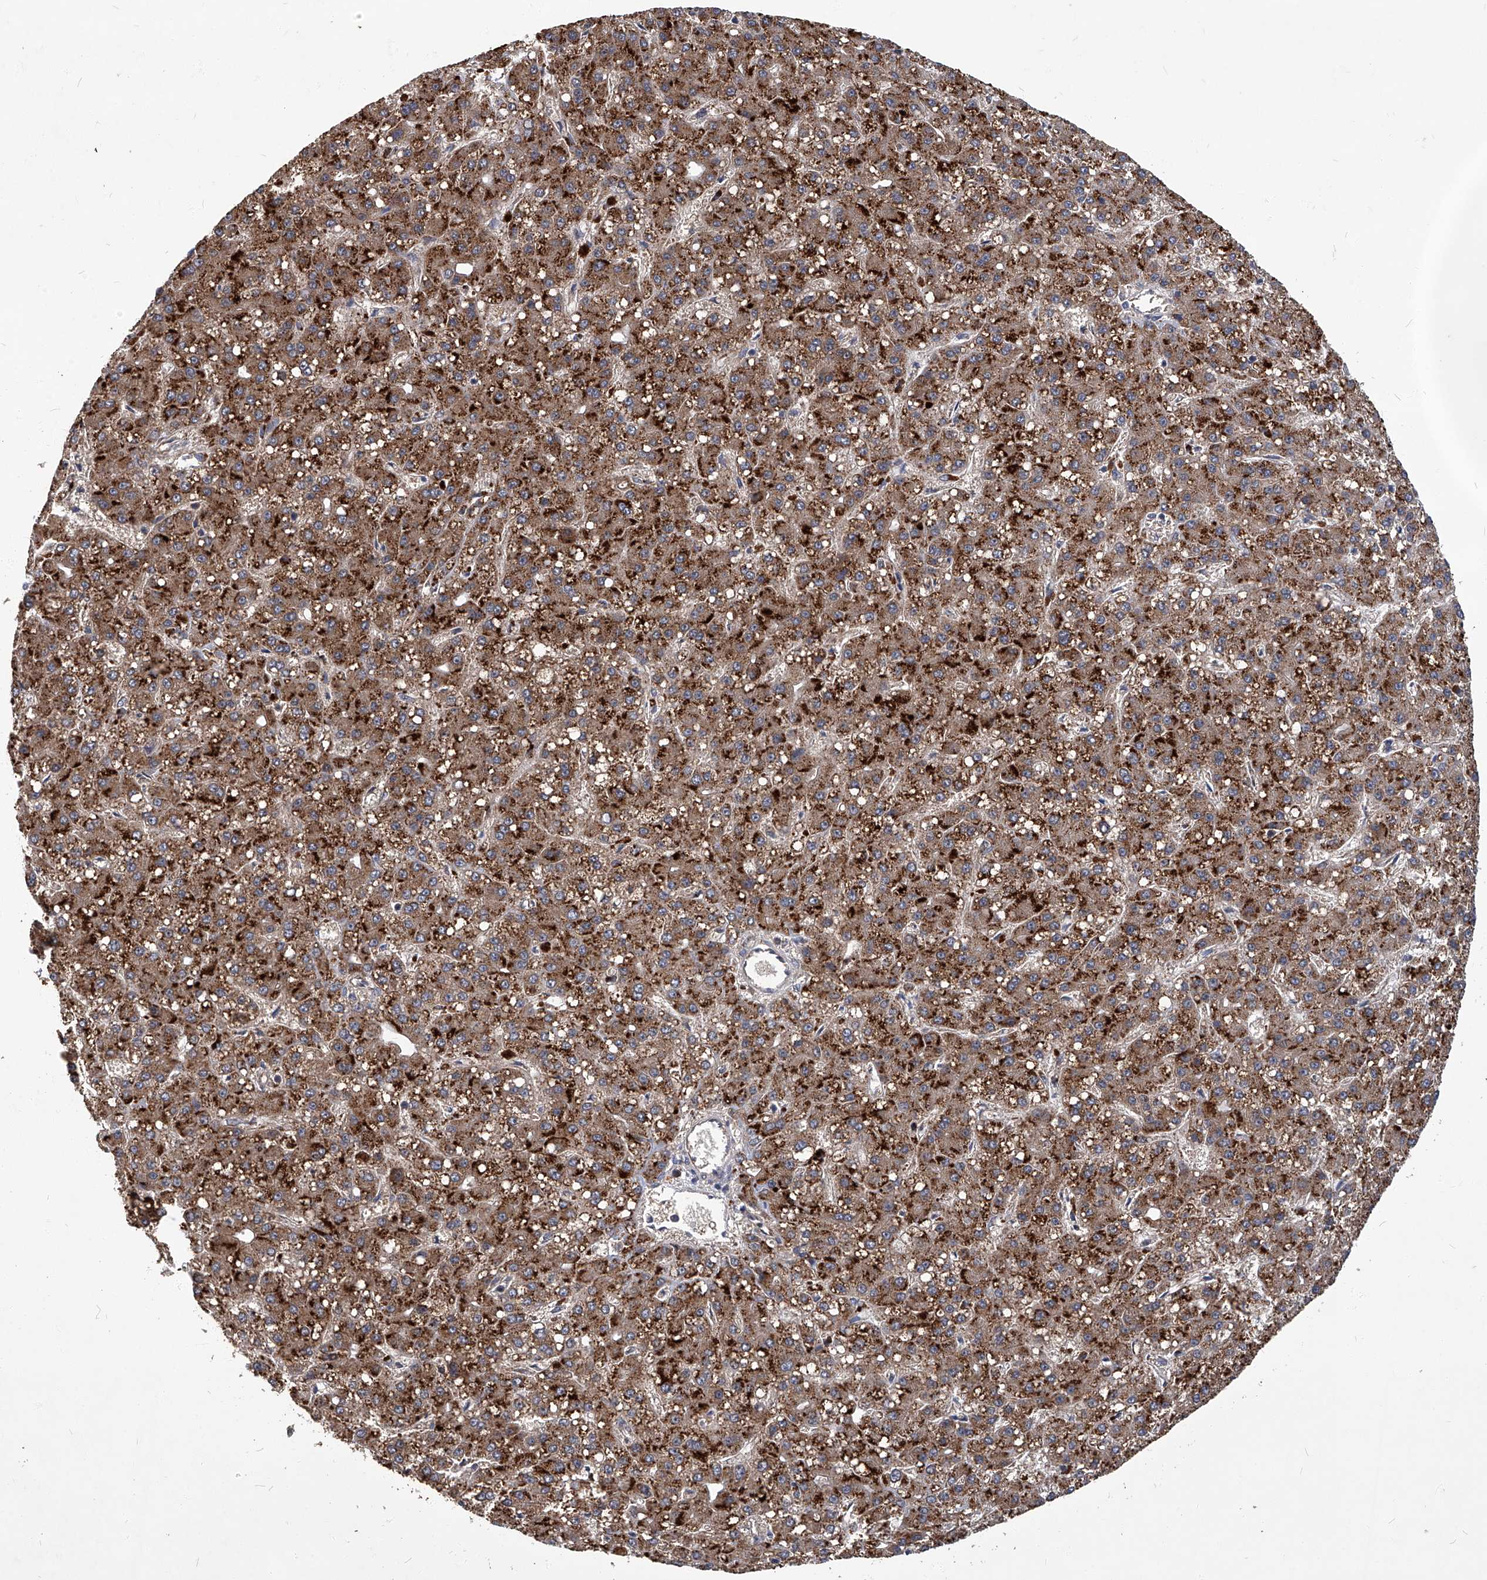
{"staining": {"intensity": "strong", "quantity": ">75%", "location": "cytoplasmic/membranous"}, "tissue": "liver cancer", "cell_type": "Tumor cells", "image_type": "cancer", "snomed": [{"axis": "morphology", "description": "Carcinoma, Hepatocellular, NOS"}, {"axis": "topography", "description": "Liver"}], "caption": "A micrograph of liver cancer (hepatocellular carcinoma) stained for a protein demonstrates strong cytoplasmic/membranous brown staining in tumor cells.", "gene": "TNFRSF13B", "patient": {"sex": "male", "age": 67}}